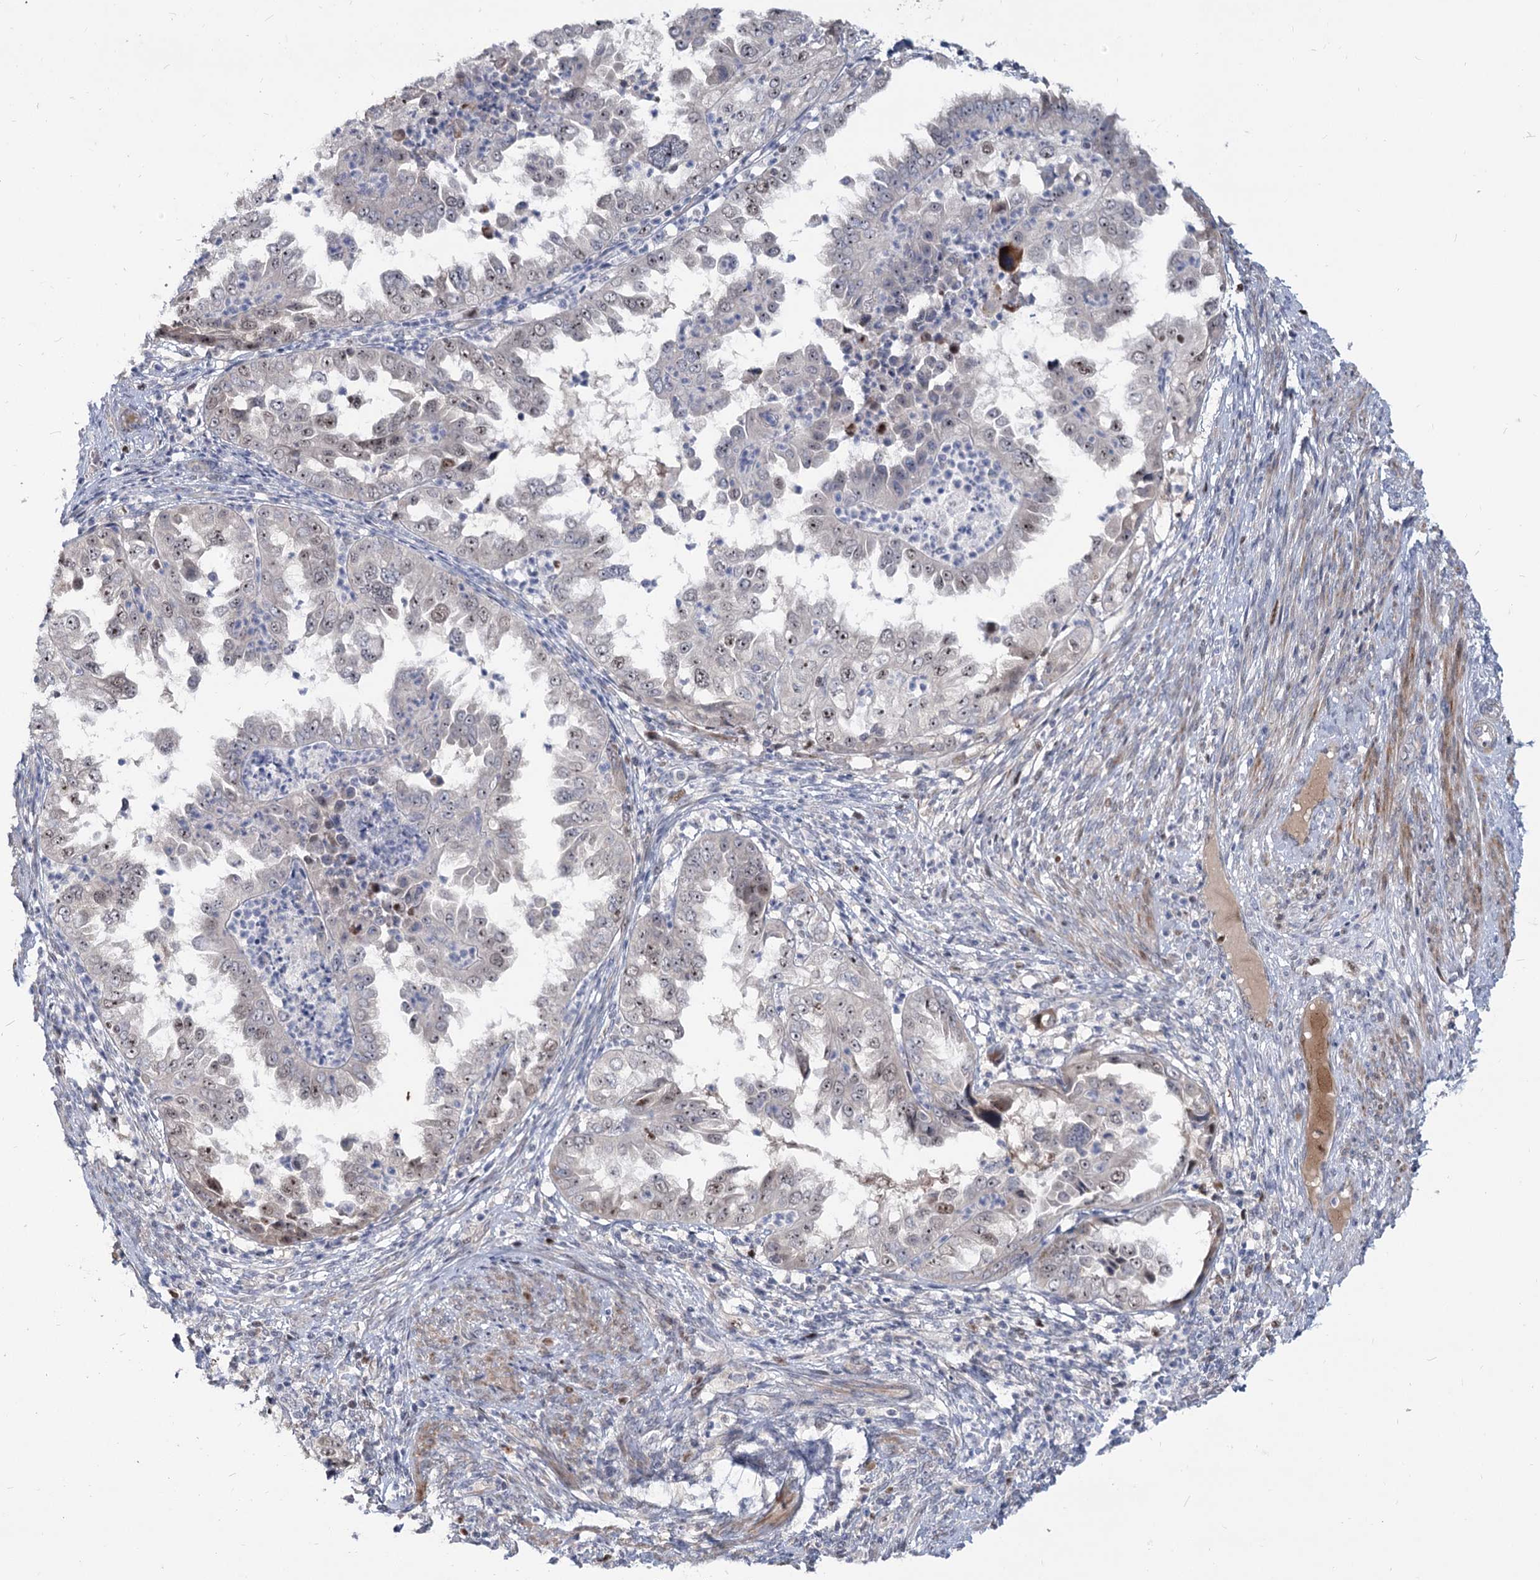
{"staining": {"intensity": "moderate", "quantity": "<25%", "location": "nuclear"}, "tissue": "endometrial cancer", "cell_type": "Tumor cells", "image_type": "cancer", "snomed": [{"axis": "morphology", "description": "Adenocarcinoma, NOS"}, {"axis": "topography", "description": "Endometrium"}], "caption": "The image demonstrates immunohistochemical staining of endometrial cancer (adenocarcinoma). There is moderate nuclear staining is appreciated in about <25% of tumor cells. The staining was performed using DAB, with brown indicating positive protein expression. Nuclei are stained blue with hematoxylin.", "gene": "PIK3C2A", "patient": {"sex": "female", "age": 85}}